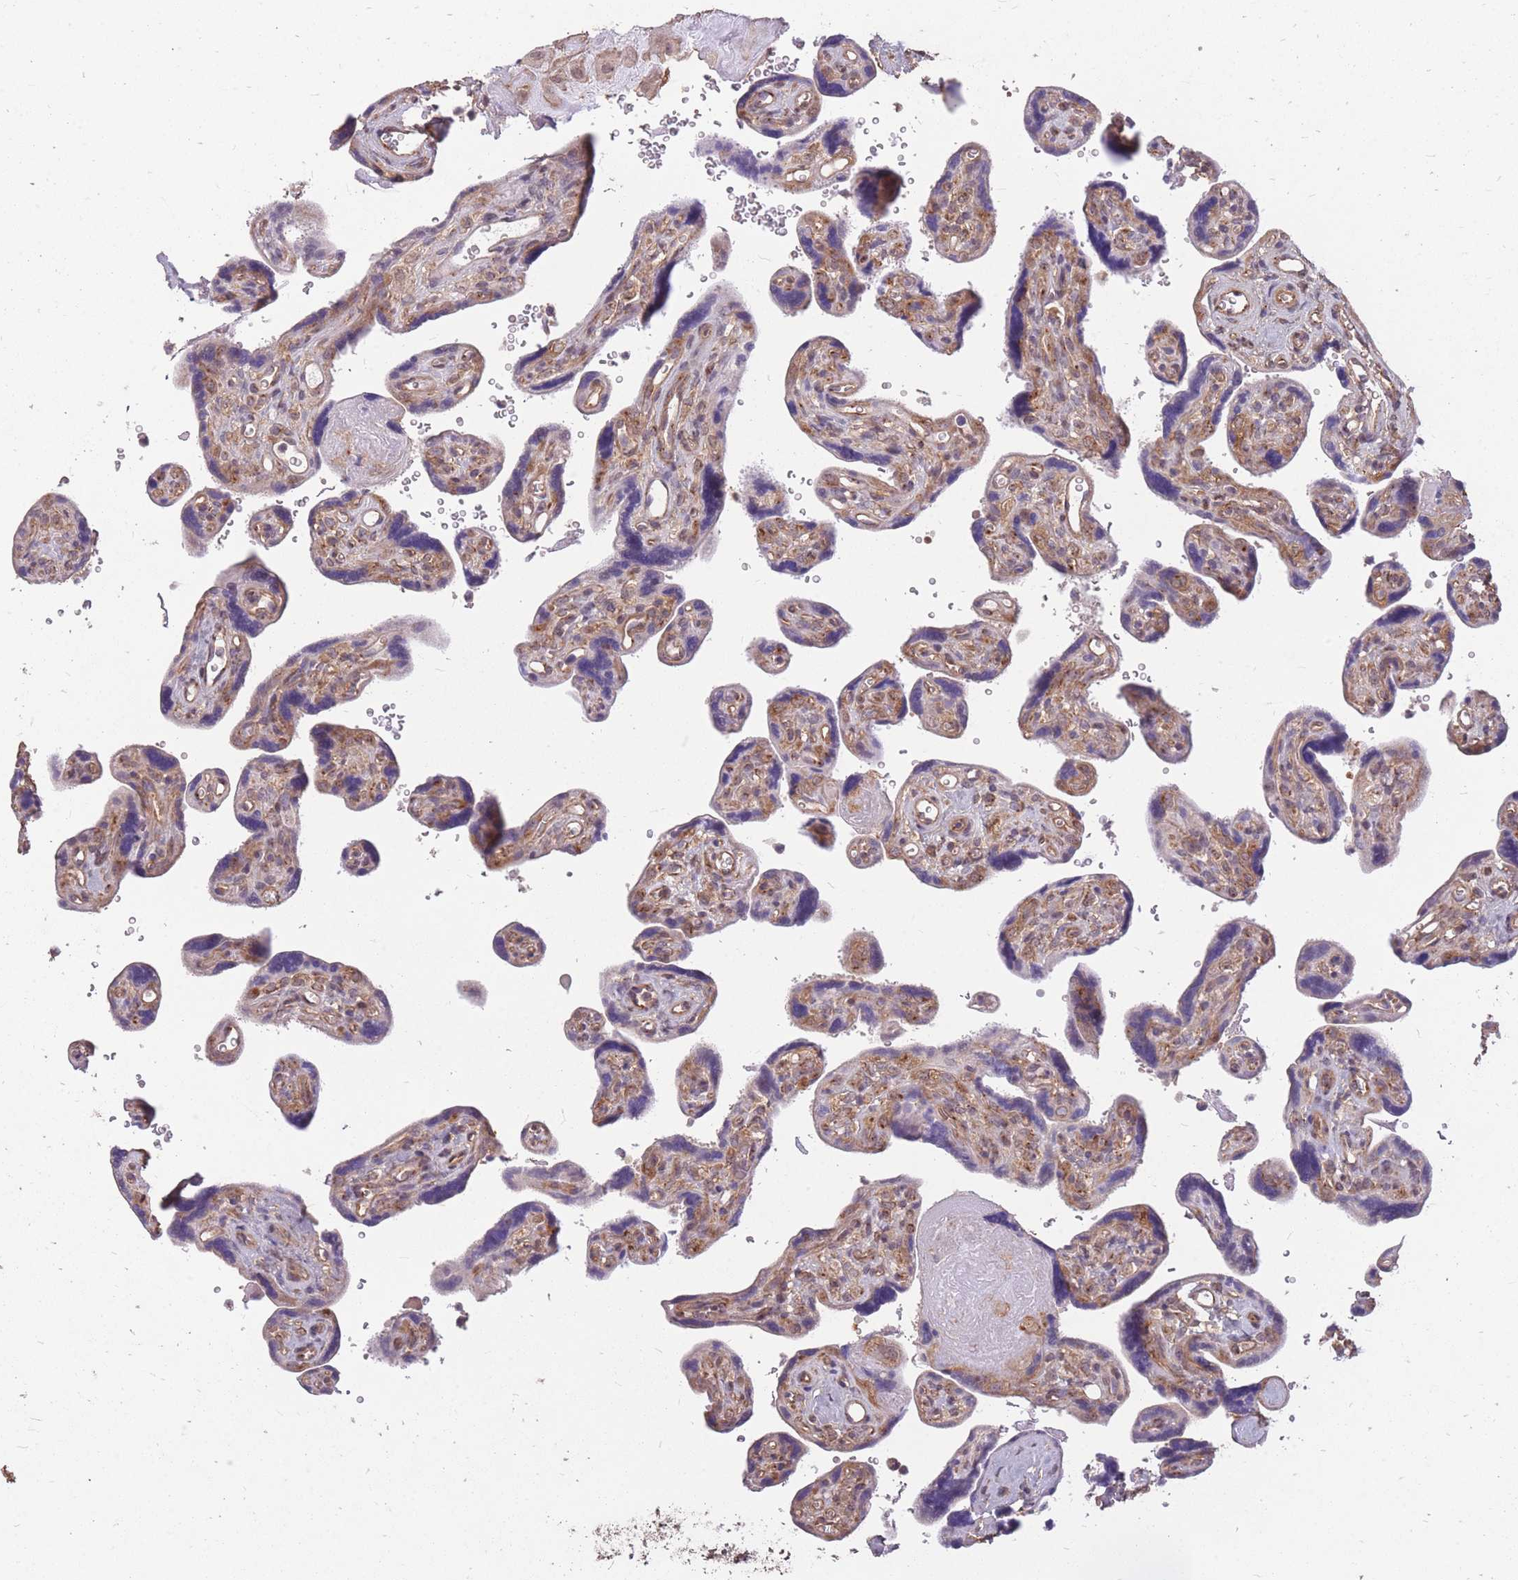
{"staining": {"intensity": "moderate", "quantity": ">75%", "location": "cytoplasmic/membranous,nuclear"}, "tissue": "placenta", "cell_type": "Decidual cells", "image_type": "normal", "snomed": [{"axis": "morphology", "description": "Normal tissue, NOS"}, {"axis": "topography", "description": "Placenta"}], "caption": "The immunohistochemical stain highlights moderate cytoplasmic/membranous,nuclear expression in decidual cells of unremarkable placenta. The staining was performed using DAB (3,3'-diaminobenzidine), with brown indicating positive protein expression. Nuclei are stained blue with hematoxylin.", "gene": "DYNC1LI2", "patient": {"sex": "female", "age": 39}}